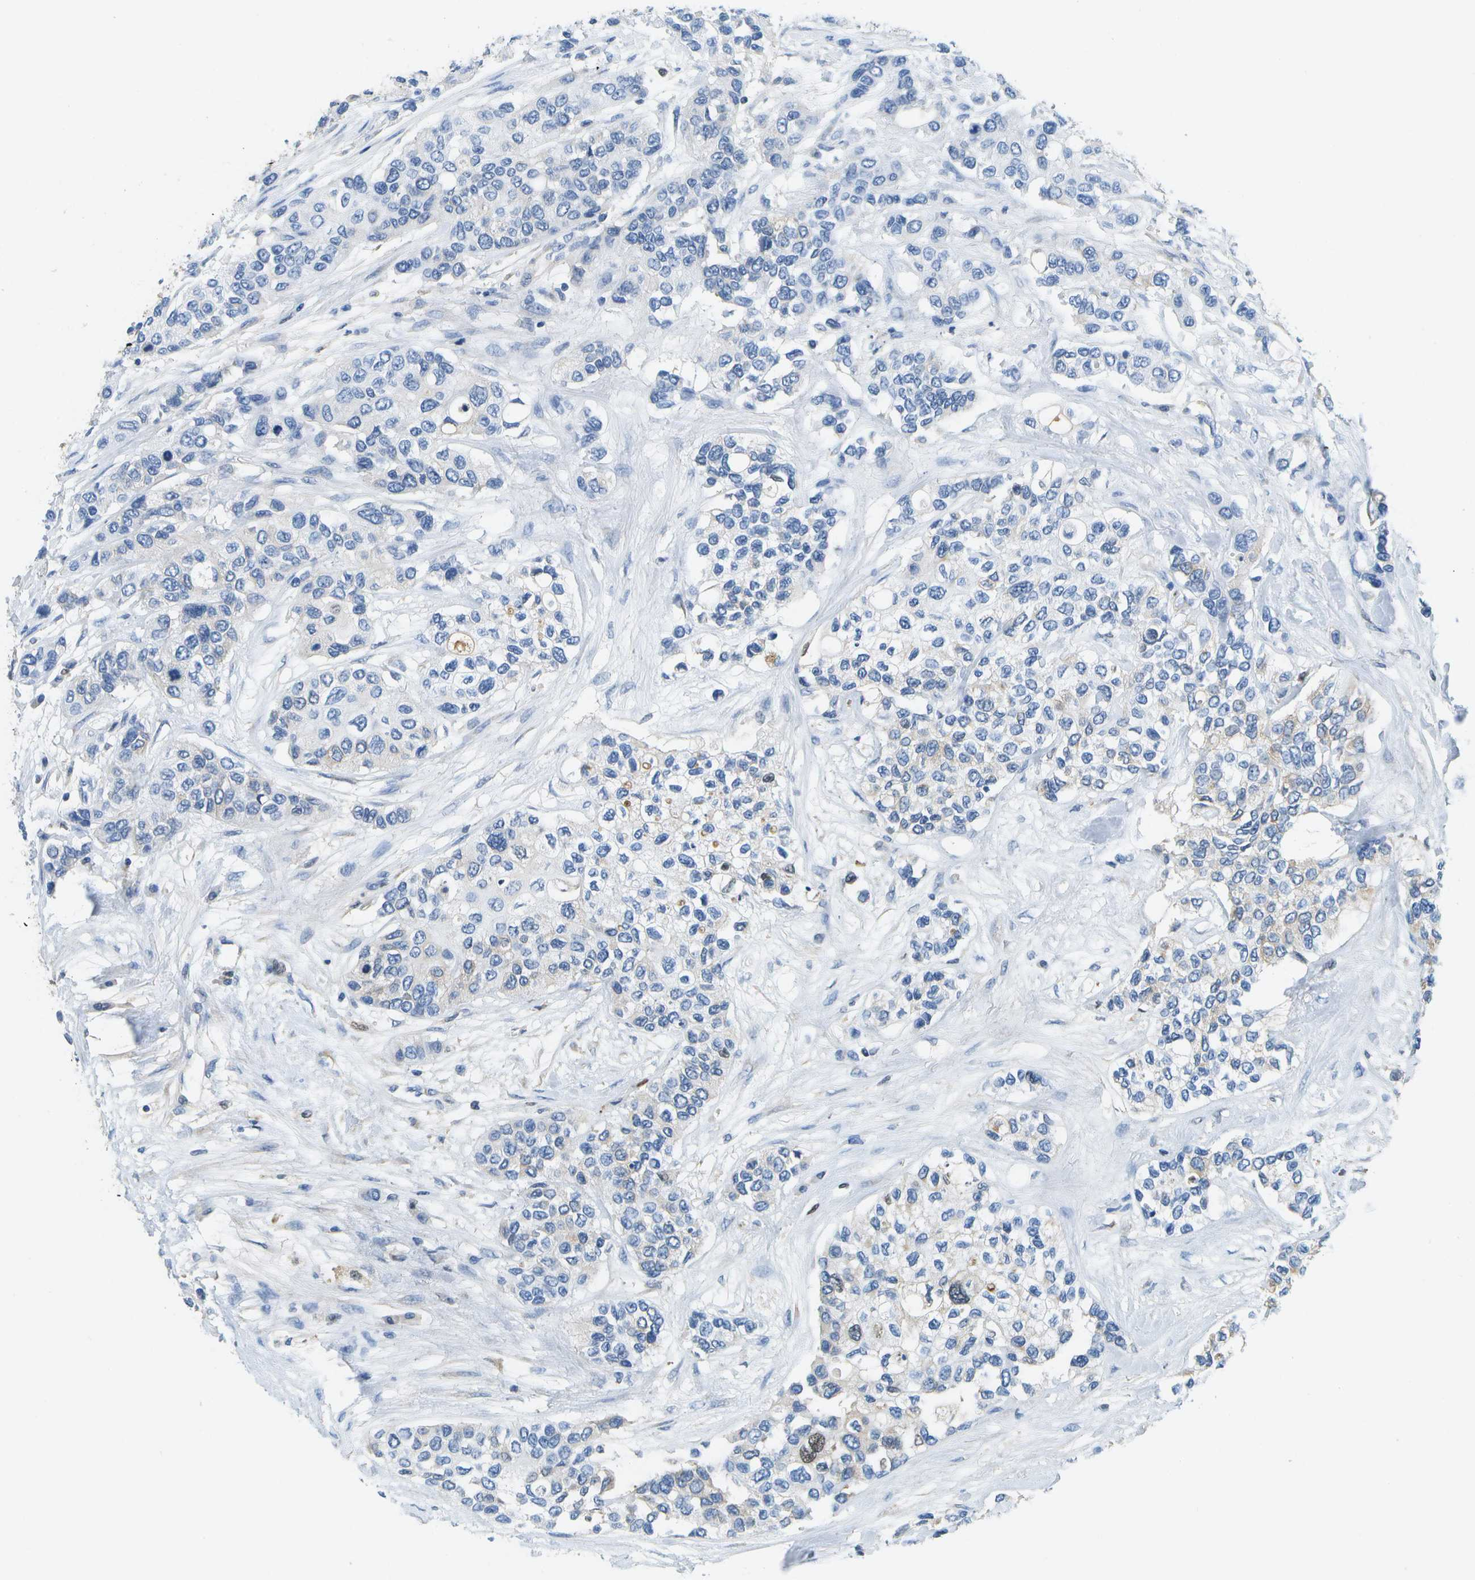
{"staining": {"intensity": "weak", "quantity": "<25%", "location": "nuclear"}, "tissue": "urothelial cancer", "cell_type": "Tumor cells", "image_type": "cancer", "snomed": [{"axis": "morphology", "description": "Urothelial carcinoma, High grade"}, {"axis": "topography", "description": "Urinary bladder"}], "caption": "Immunohistochemistry (IHC) of urothelial cancer shows no expression in tumor cells. (DAB (3,3'-diaminobenzidine) immunohistochemistry visualized using brightfield microscopy, high magnification).", "gene": "SERPINA1", "patient": {"sex": "female", "age": 56}}